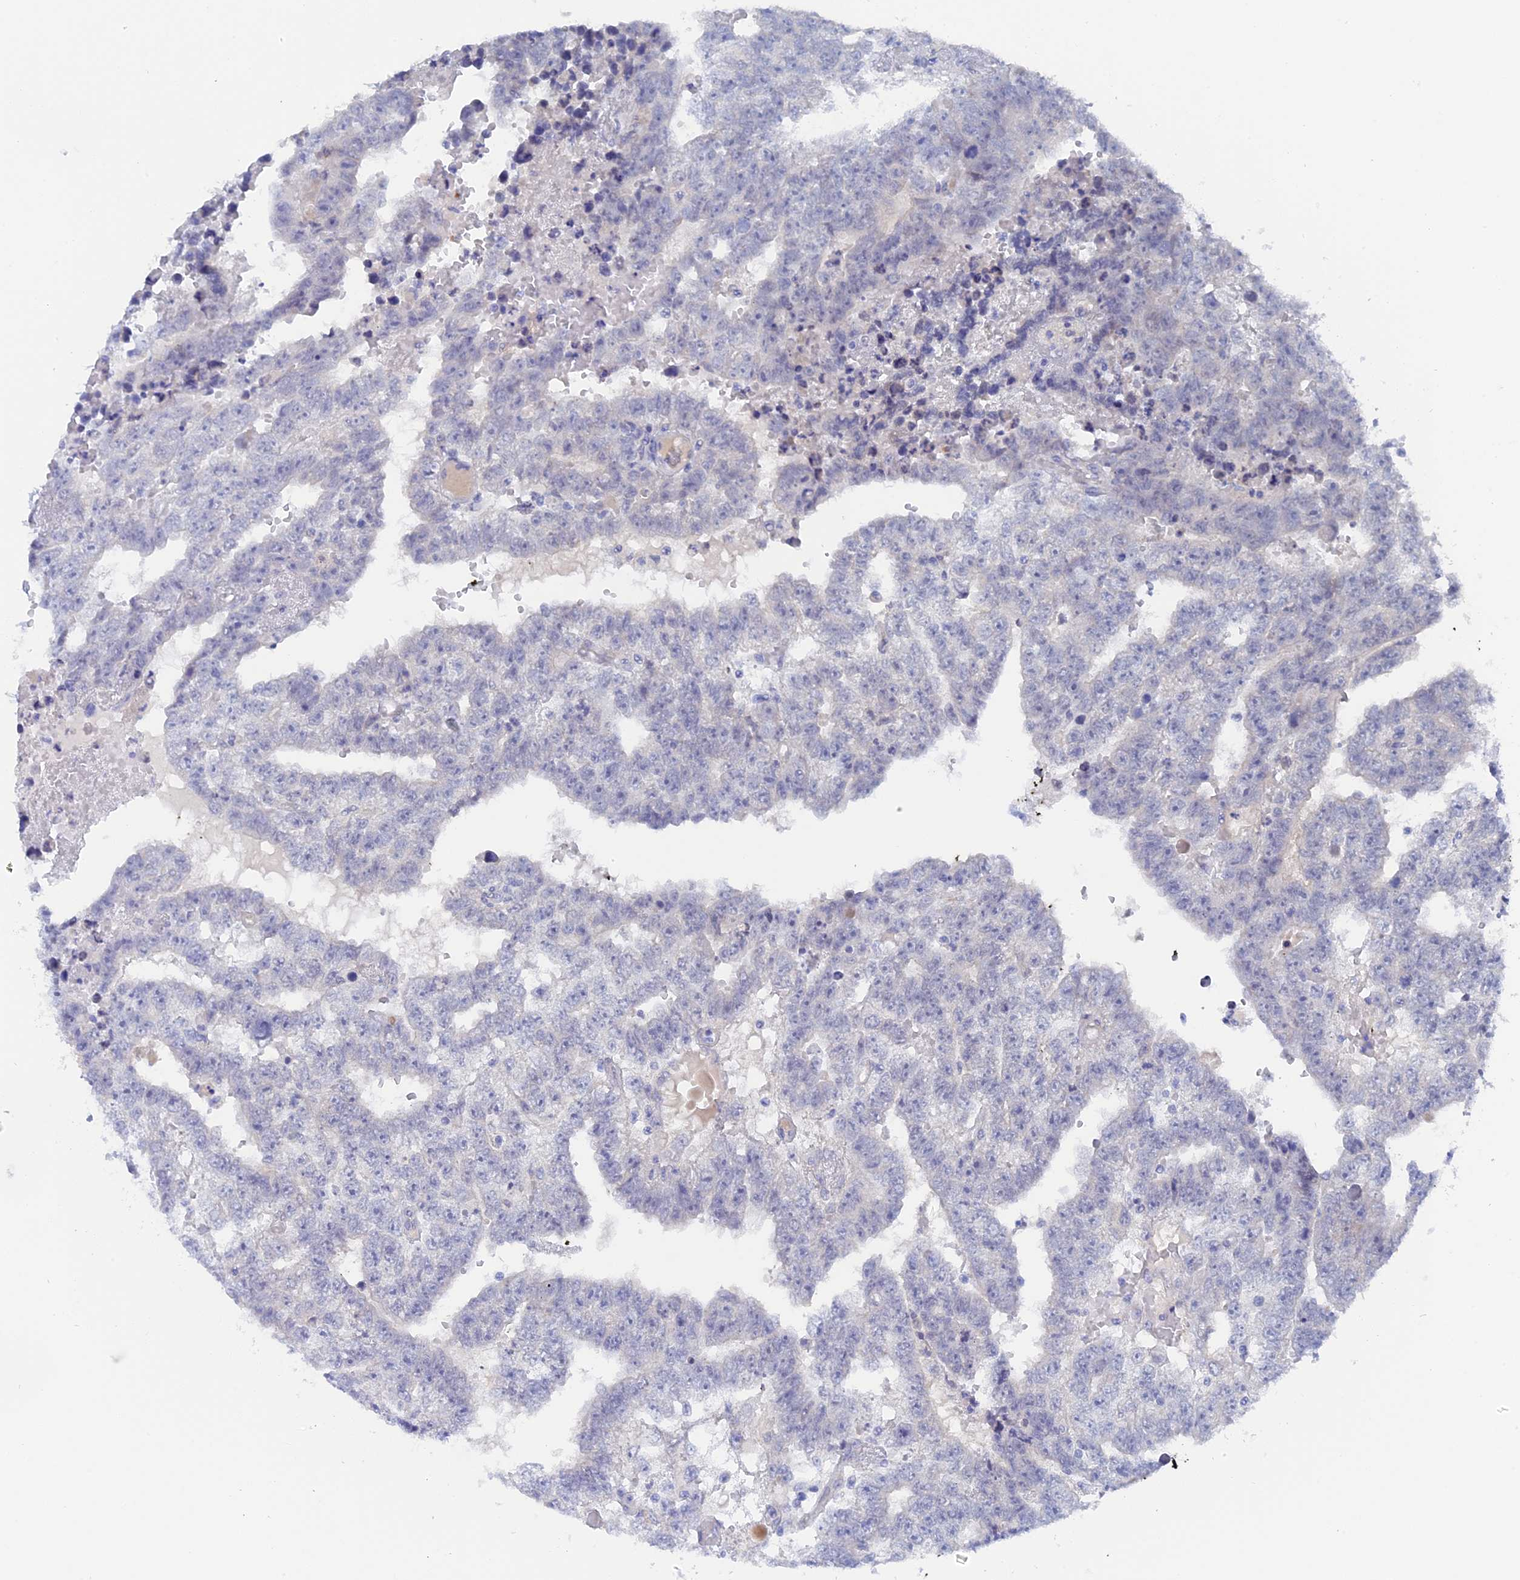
{"staining": {"intensity": "negative", "quantity": "none", "location": "none"}, "tissue": "testis cancer", "cell_type": "Tumor cells", "image_type": "cancer", "snomed": [{"axis": "morphology", "description": "Carcinoma, Embryonal, NOS"}, {"axis": "topography", "description": "Testis"}], "caption": "Protein analysis of testis embryonal carcinoma exhibits no significant expression in tumor cells.", "gene": "DACT3", "patient": {"sex": "male", "age": 25}}